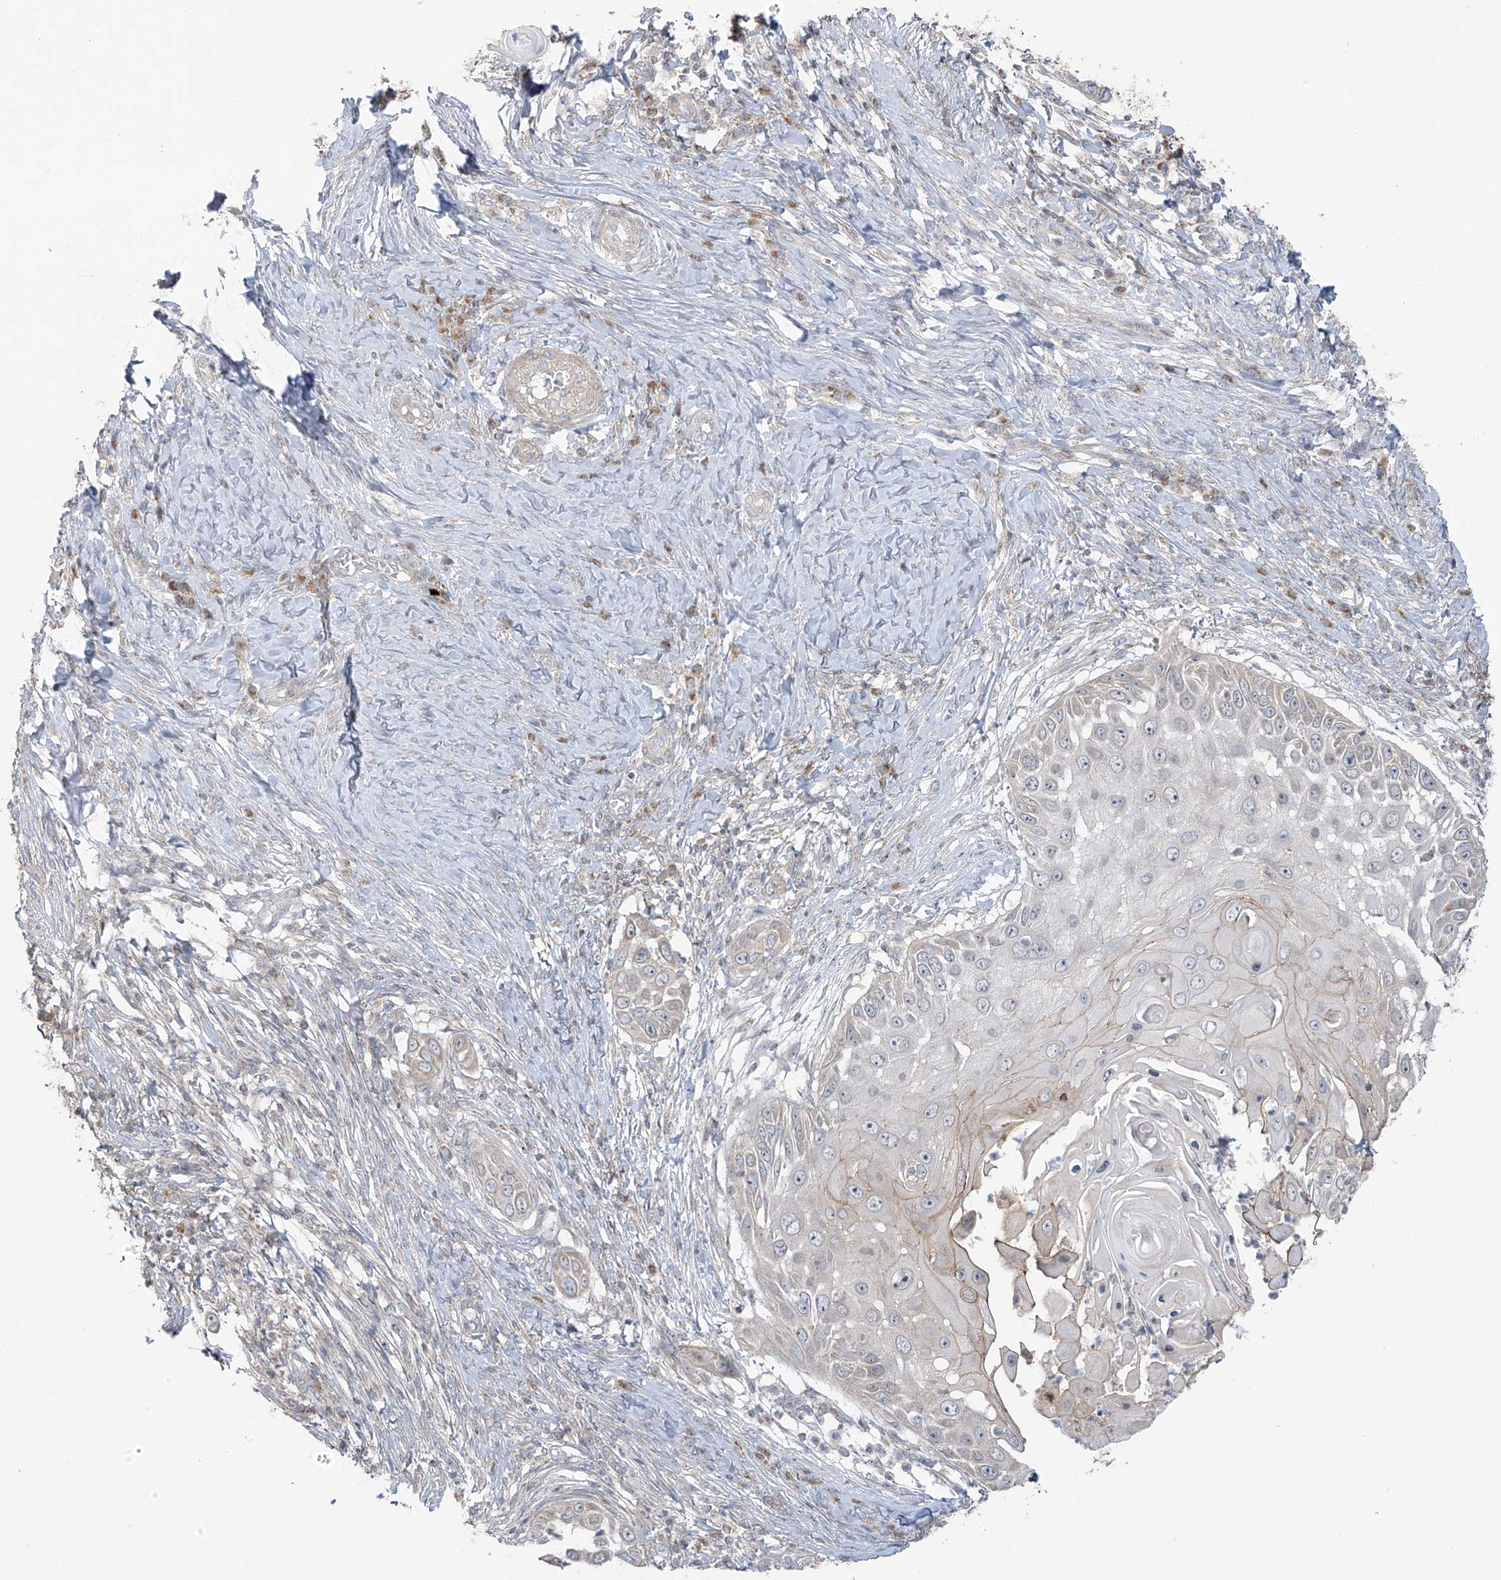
{"staining": {"intensity": "negative", "quantity": "none", "location": "none"}, "tissue": "skin cancer", "cell_type": "Tumor cells", "image_type": "cancer", "snomed": [{"axis": "morphology", "description": "Squamous cell carcinoma, NOS"}, {"axis": "topography", "description": "Skin"}], "caption": "Tumor cells show no significant expression in skin cancer.", "gene": "HDDC2", "patient": {"sex": "female", "age": 44}}